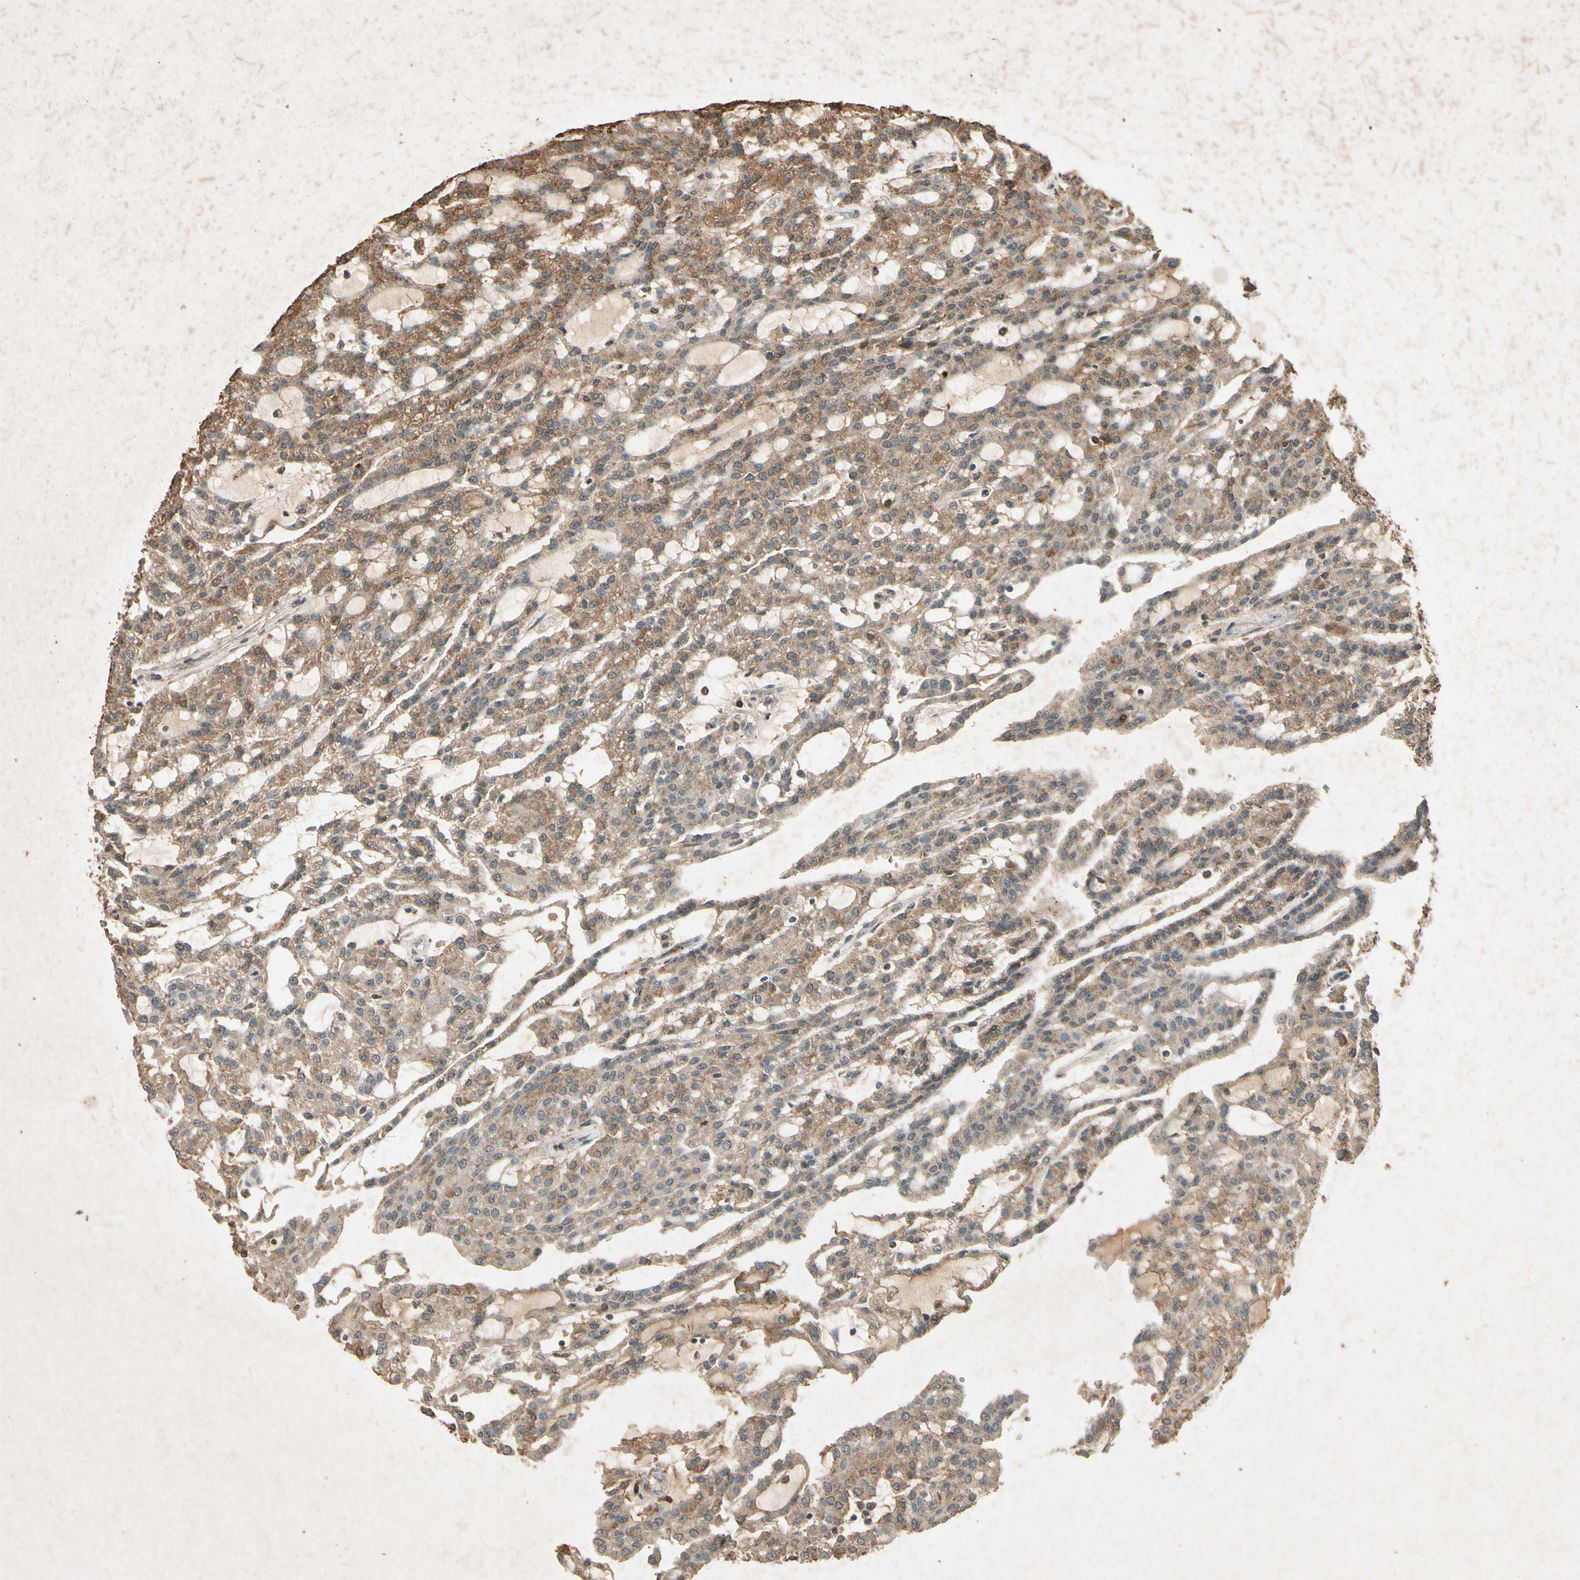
{"staining": {"intensity": "moderate", "quantity": ">75%", "location": "cytoplasmic/membranous"}, "tissue": "renal cancer", "cell_type": "Tumor cells", "image_type": "cancer", "snomed": [{"axis": "morphology", "description": "Adenocarcinoma, NOS"}, {"axis": "topography", "description": "Kidney"}], "caption": "Moderate cytoplasmic/membranous staining is present in approximately >75% of tumor cells in renal adenocarcinoma.", "gene": "GC", "patient": {"sex": "male", "age": 63}}